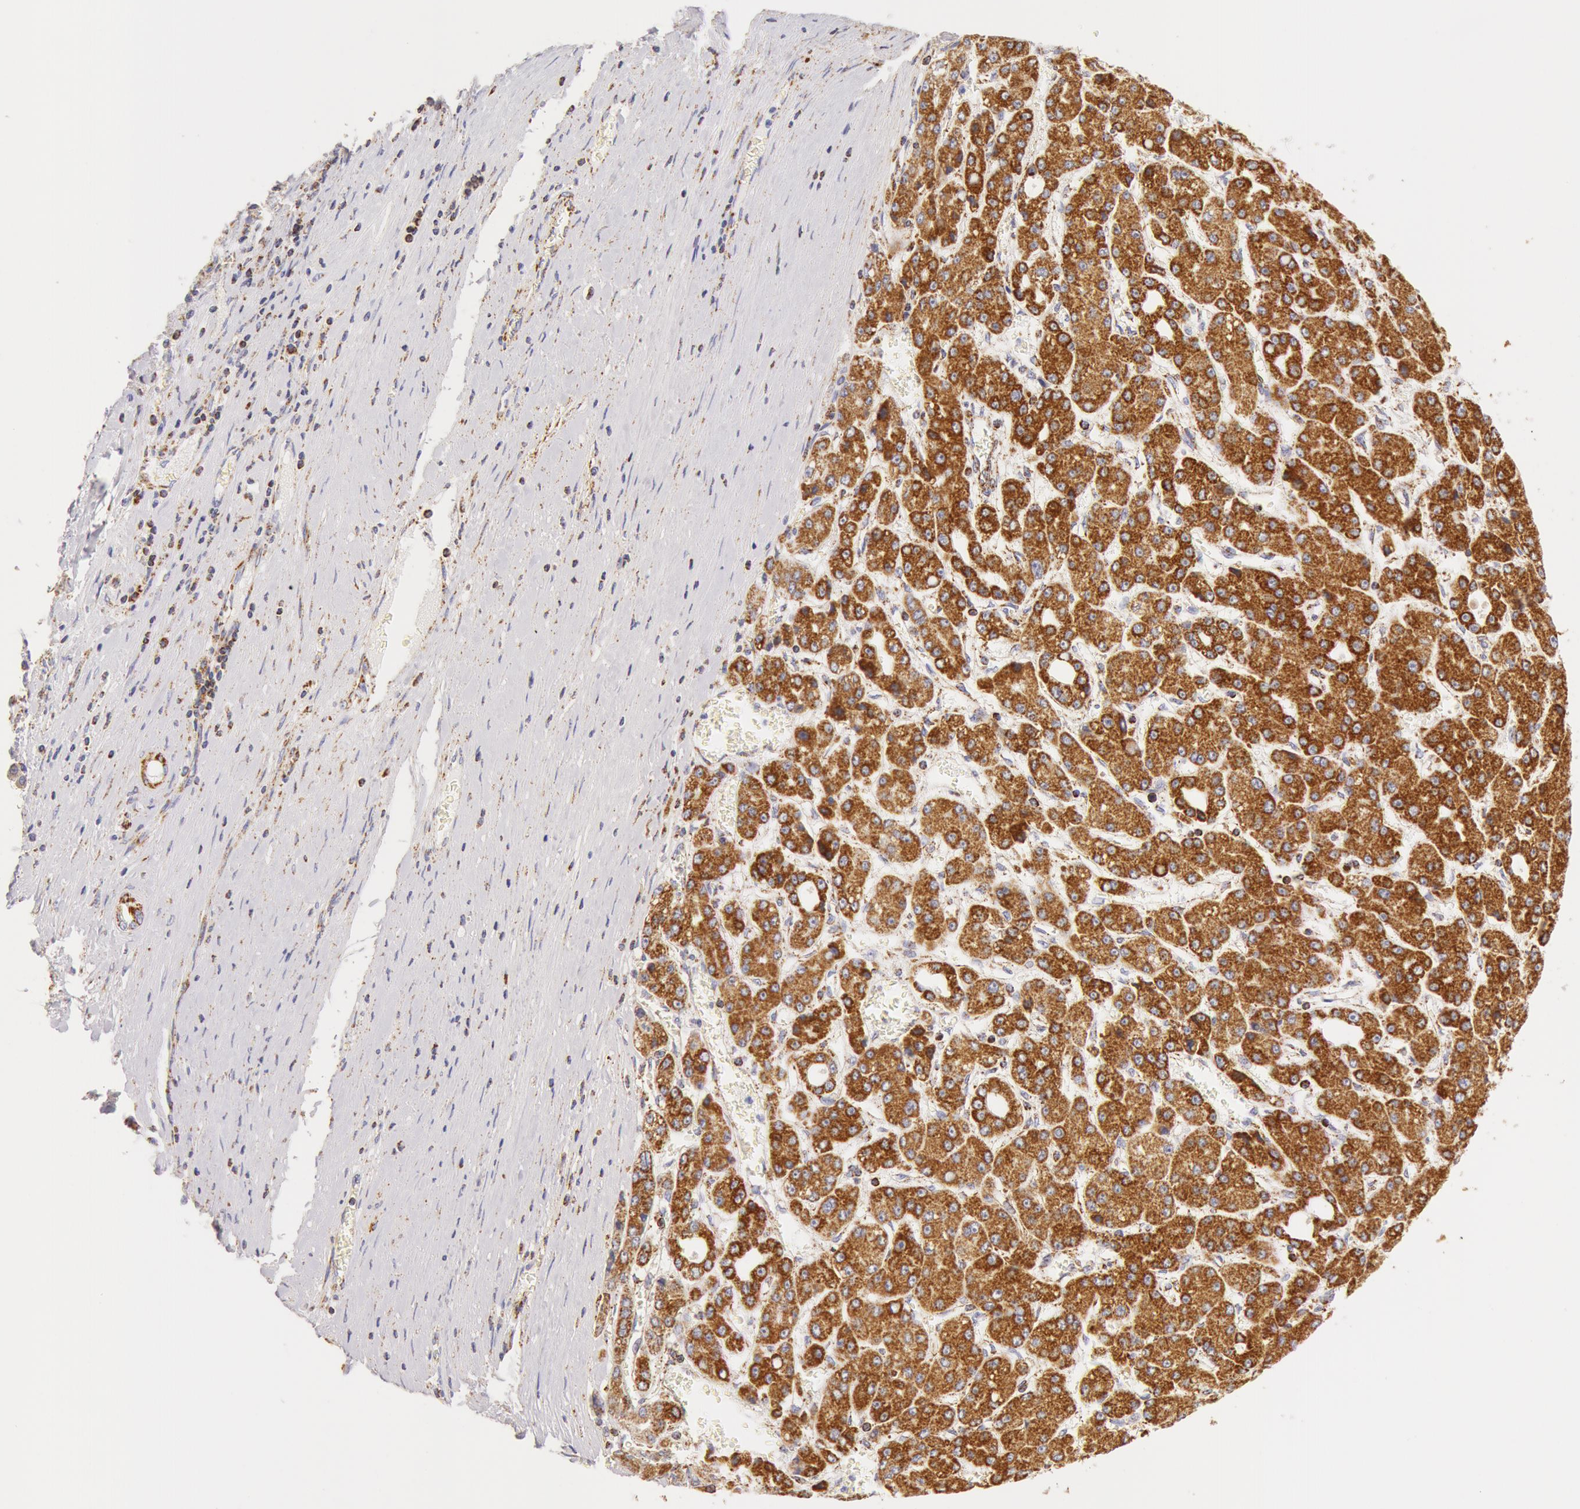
{"staining": {"intensity": "strong", "quantity": ">75%", "location": "cytoplasmic/membranous"}, "tissue": "liver cancer", "cell_type": "Tumor cells", "image_type": "cancer", "snomed": [{"axis": "morphology", "description": "Carcinoma, Hepatocellular, NOS"}, {"axis": "topography", "description": "Liver"}], "caption": "This is a micrograph of immunohistochemistry (IHC) staining of liver cancer (hepatocellular carcinoma), which shows strong positivity in the cytoplasmic/membranous of tumor cells.", "gene": "ATP5F1B", "patient": {"sex": "male", "age": 69}}